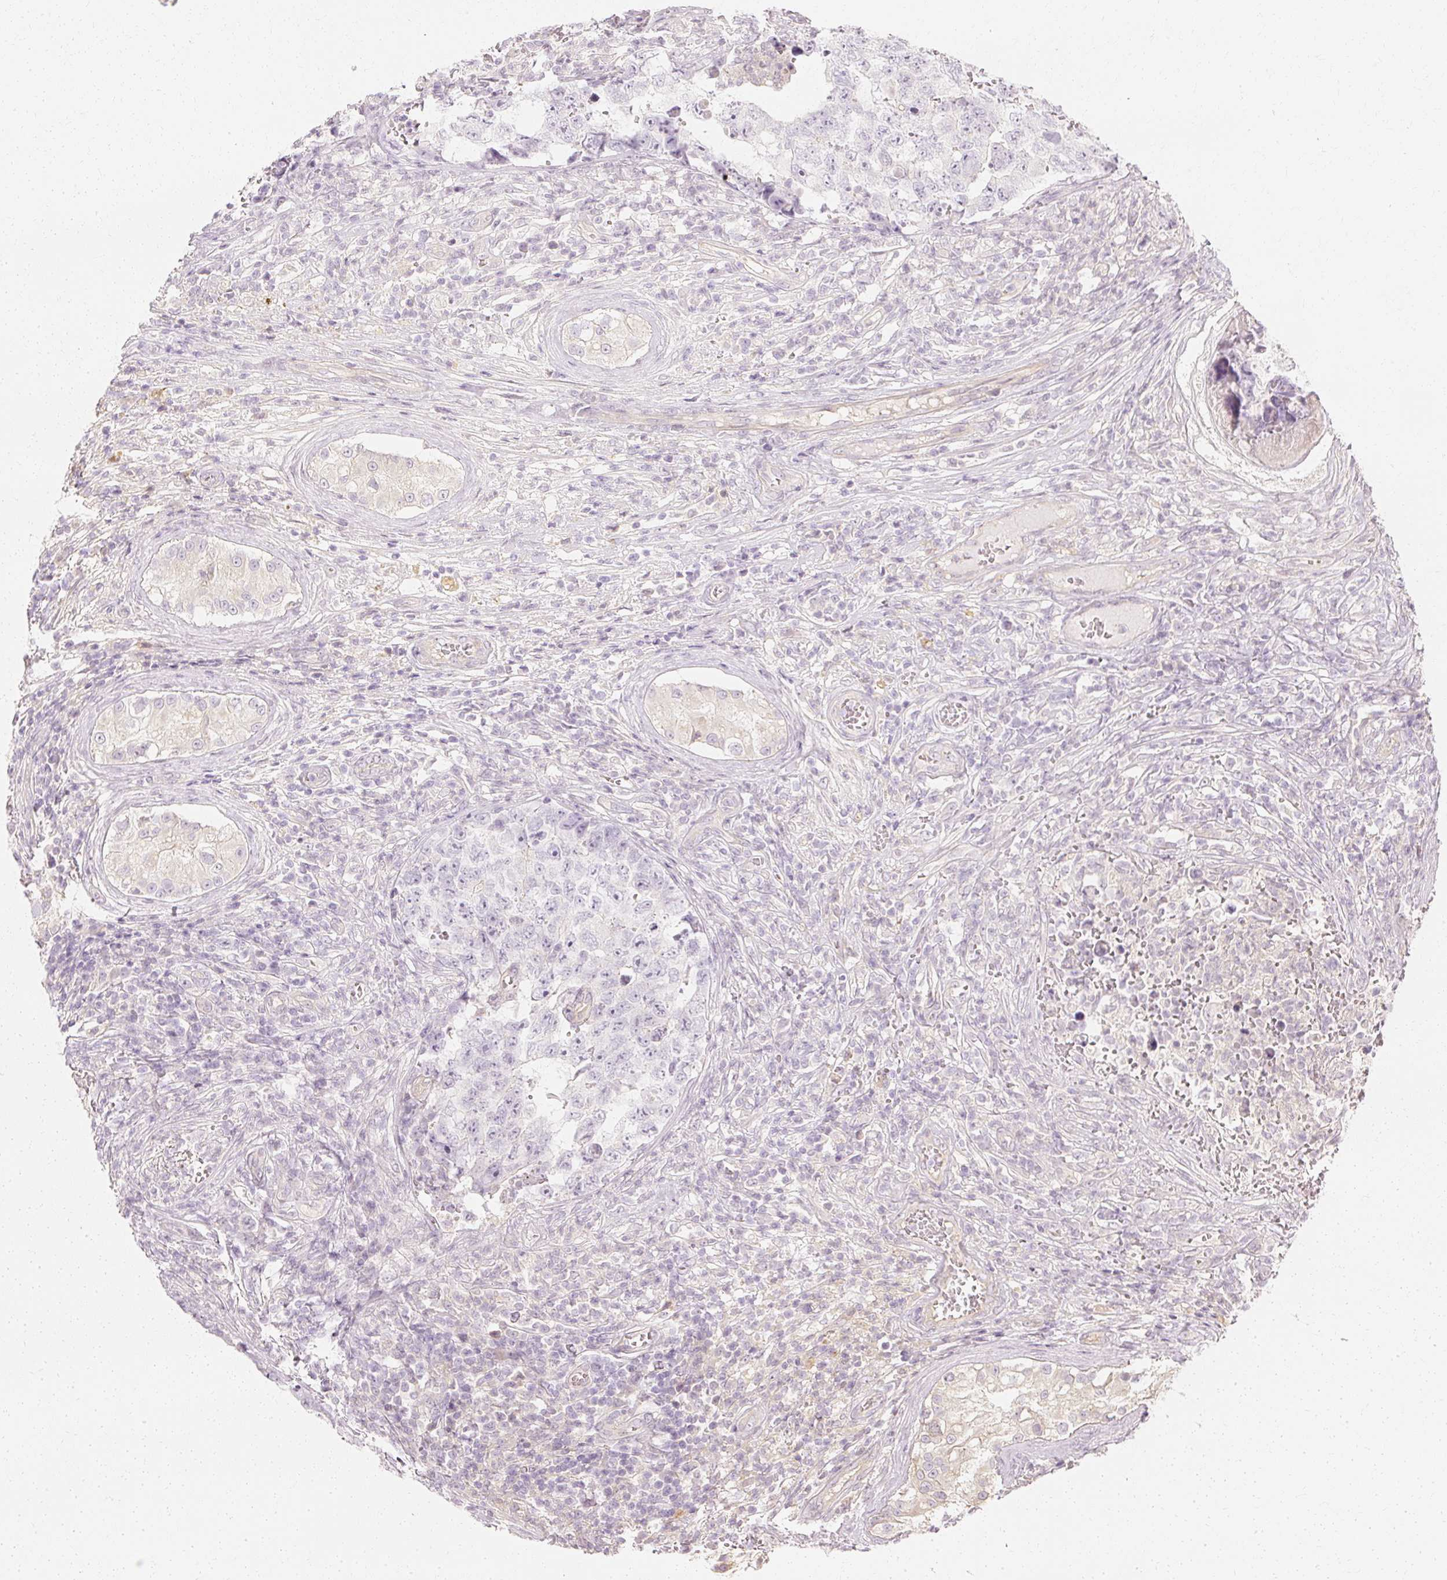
{"staining": {"intensity": "negative", "quantity": "none", "location": "none"}, "tissue": "testis cancer", "cell_type": "Tumor cells", "image_type": "cancer", "snomed": [{"axis": "morphology", "description": "Carcinoma, Embryonal, NOS"}, {"axis": "topography", "description": "Testis"}], "caption": "This is an immunohistochemistry image of human testis cancer. There is no expression in tumor cells.", "gene": "GNAQ", "patient": {"sex": "male", "age": 25}}